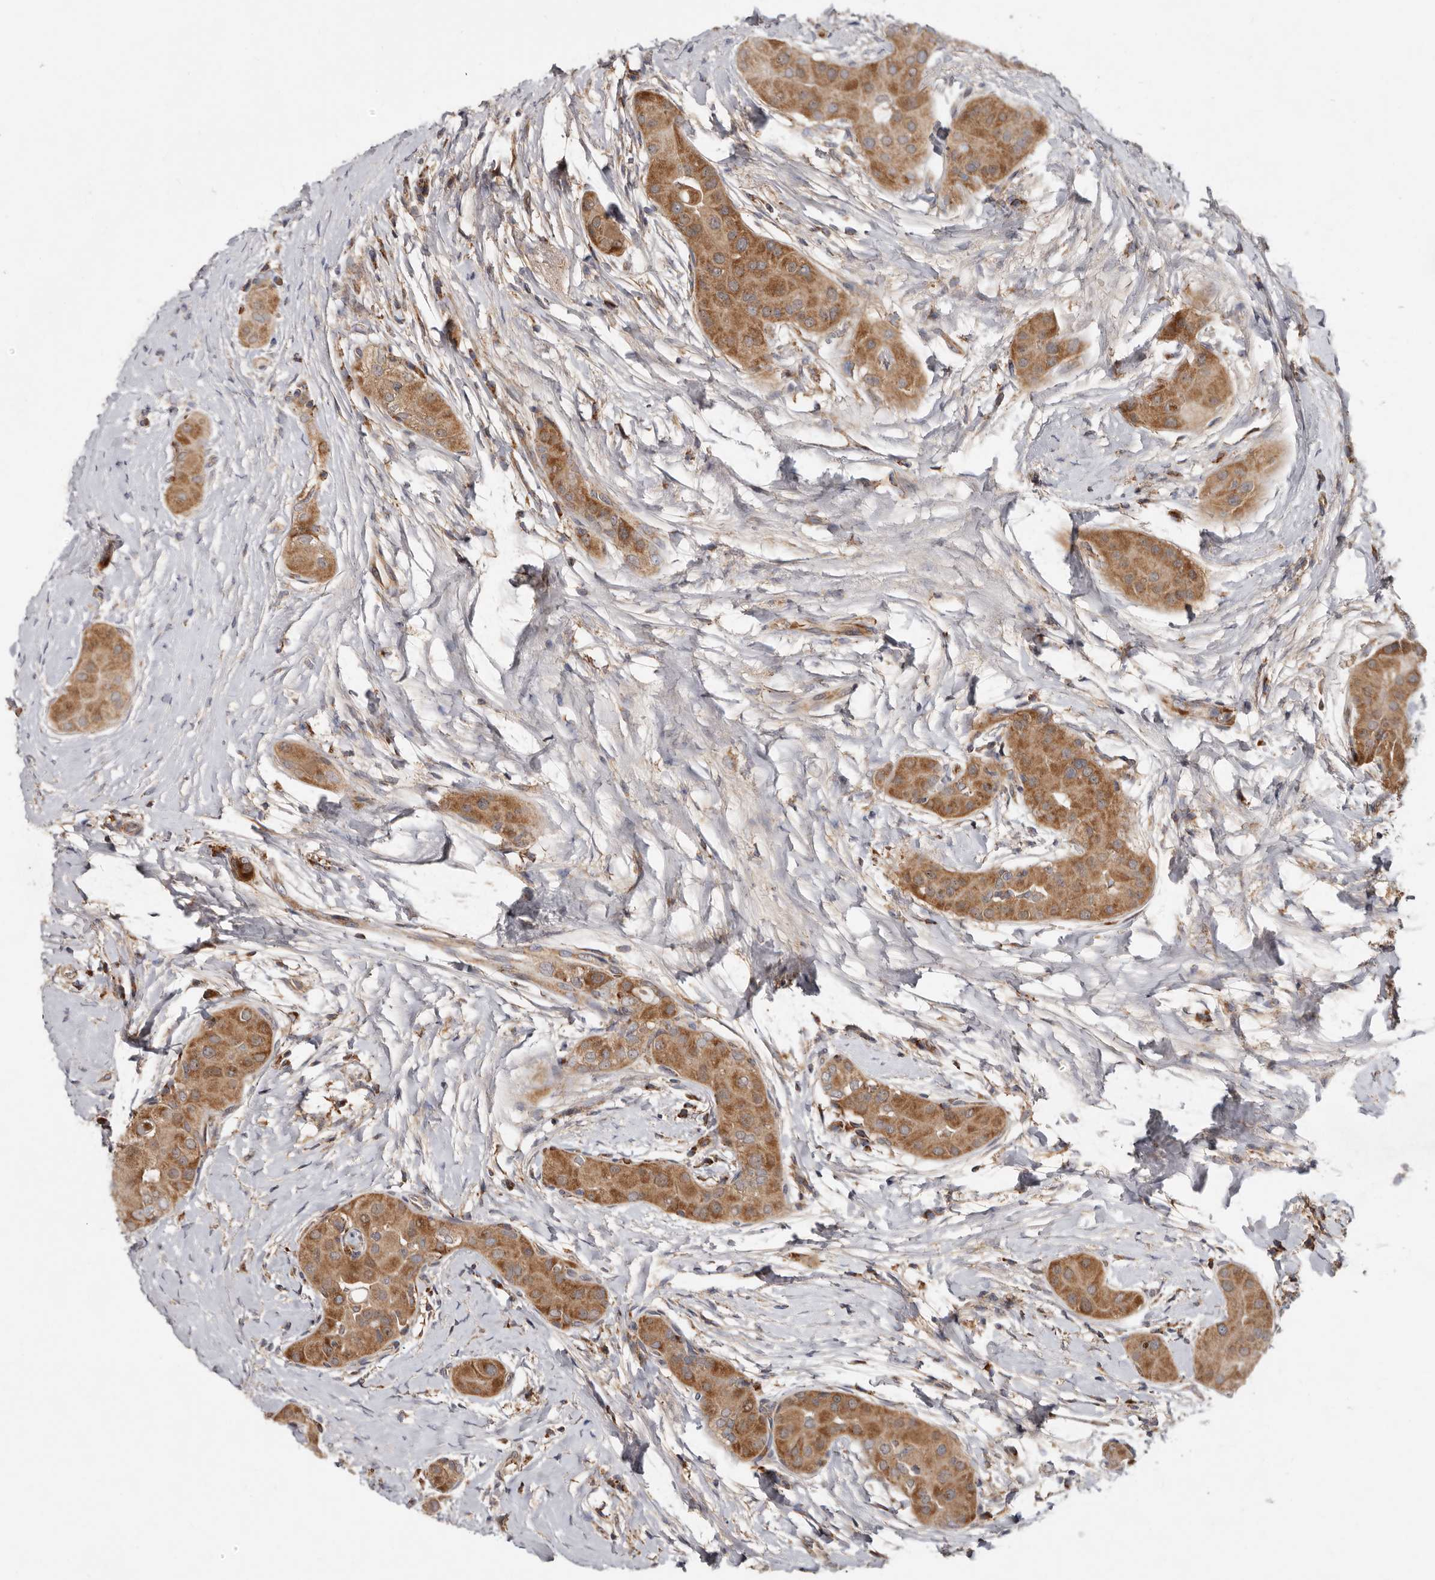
{"staining": {"intensity": "moderate", "quantity": ">75%", "location": "cytoplasmic/membranous"}, "tissue": "thyroid cancer", "cell_type": "Tumor cells", "image_type": "cancer", "snomed": [{"axis": "morphology", "description": "Papillary adenocarcinoma, NOS"}, {"axis": "topography", "description": "Thyroid gland"}], "caption": "Human papillary adenocarcinoma (thyroid) stained with a brown dye demonstrates moderate cytoplasmic/membranous positive positivity in approximately >75% of tumor cells.", "gene": "GOT1L1", "patient": {"sex": "male", "age": 33}}